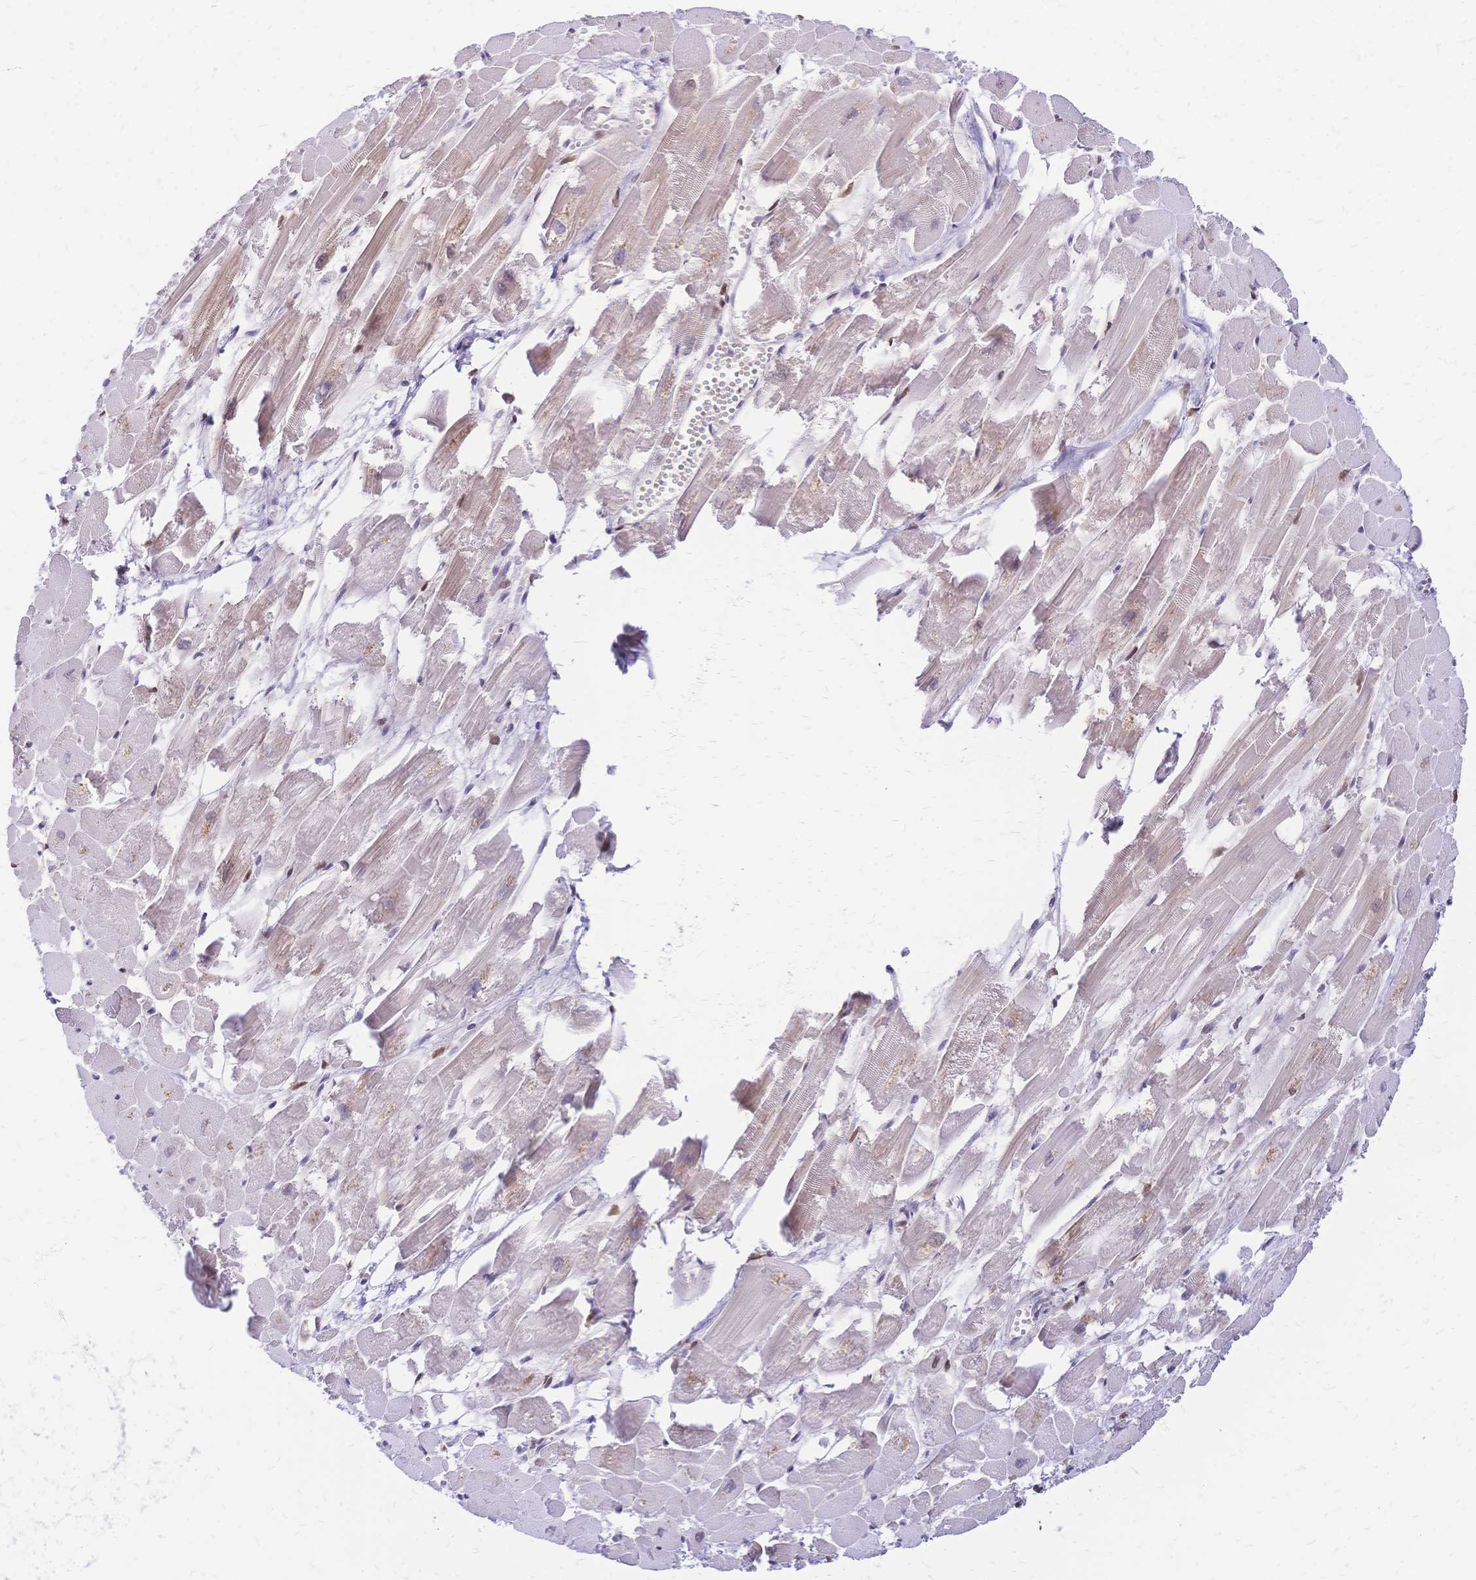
{"staining": {"intensity": "strong", "quantity": "<25%", "location": "nuclear"}, "tissue": "heart muscle", "cell_type": "Cardiomyocytes", "image_type": "normal", "snomed": [{"axis": "morphology", "description": "Normal tissue, NOS"}, {"axis": "topography", "description": "Heart"}], "caption": "Cardiomyocytes reveal medium levels of strong nuclear expression in about <25% of cells in unremarkable human heart muscle. (DAB (3,3'-diaminobenzidine) = brown stain, brightfield microscopy at high magnification).", "gene": "NFIC", "patient": {"sex": "female", "age": 52}}